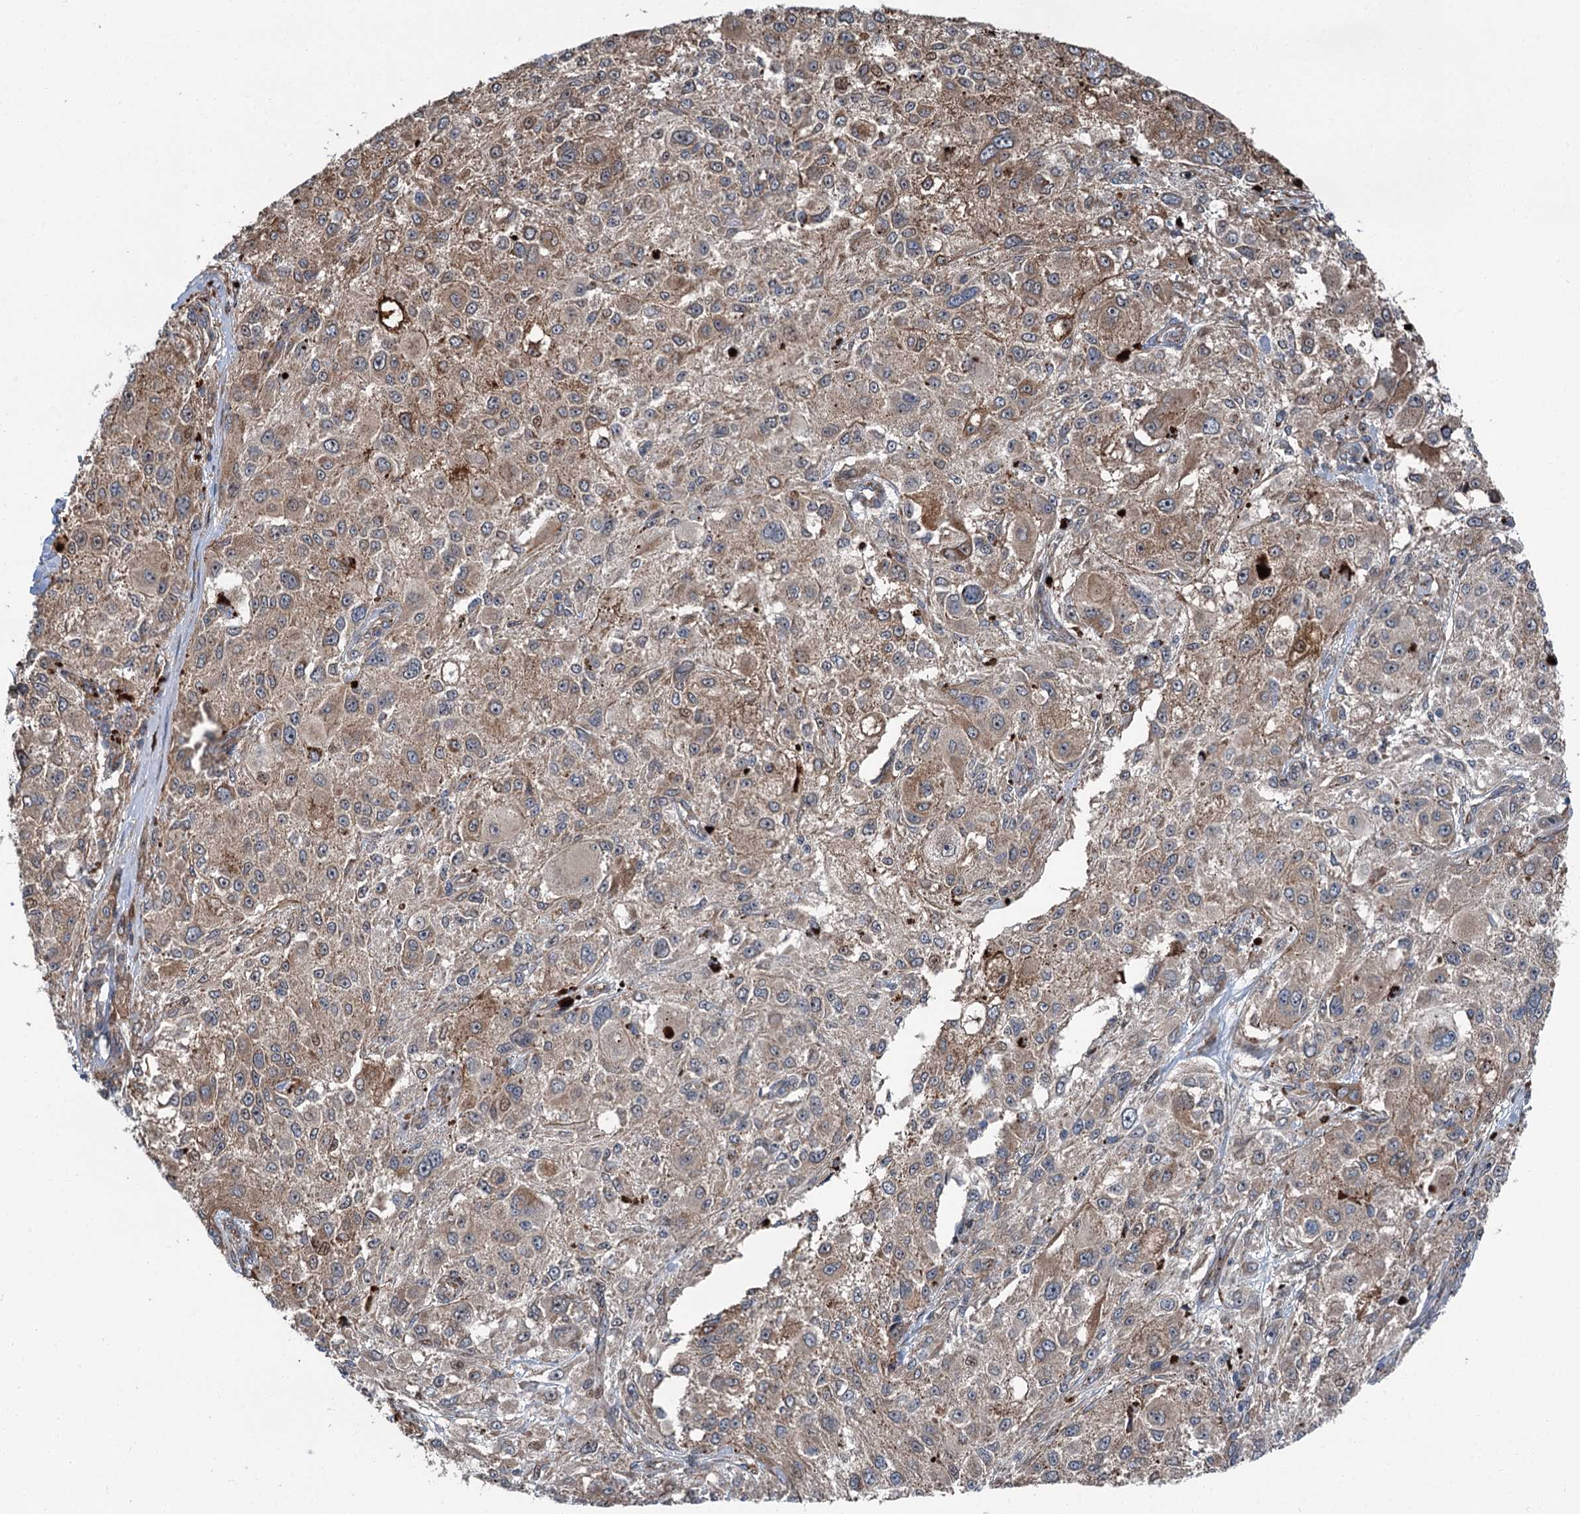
{"staining": {"intensity": "weak", "quantity": "25%-75%", "location": "cytoplasmic/membranous"}, "tissue": "melanoma", "cell_type": "Tumor cells", "image_type": "cancer", "snomed": [{"axis": "morphology", "description": "Necrosis, NOS"}, {"axis": "morphology", "description": "Malignant melanoma, NOS"}, {"axis": "topography", "description": "Skin"}], "caption": "An image showing weak cytoplasmic/membranous positivity in approximately 25%-75% of tumor cells in melanoma, as visualized by brown immunohistochemical staining.", "gene": "POLR1D", "patient": {"sex": "female", "age": 87}}